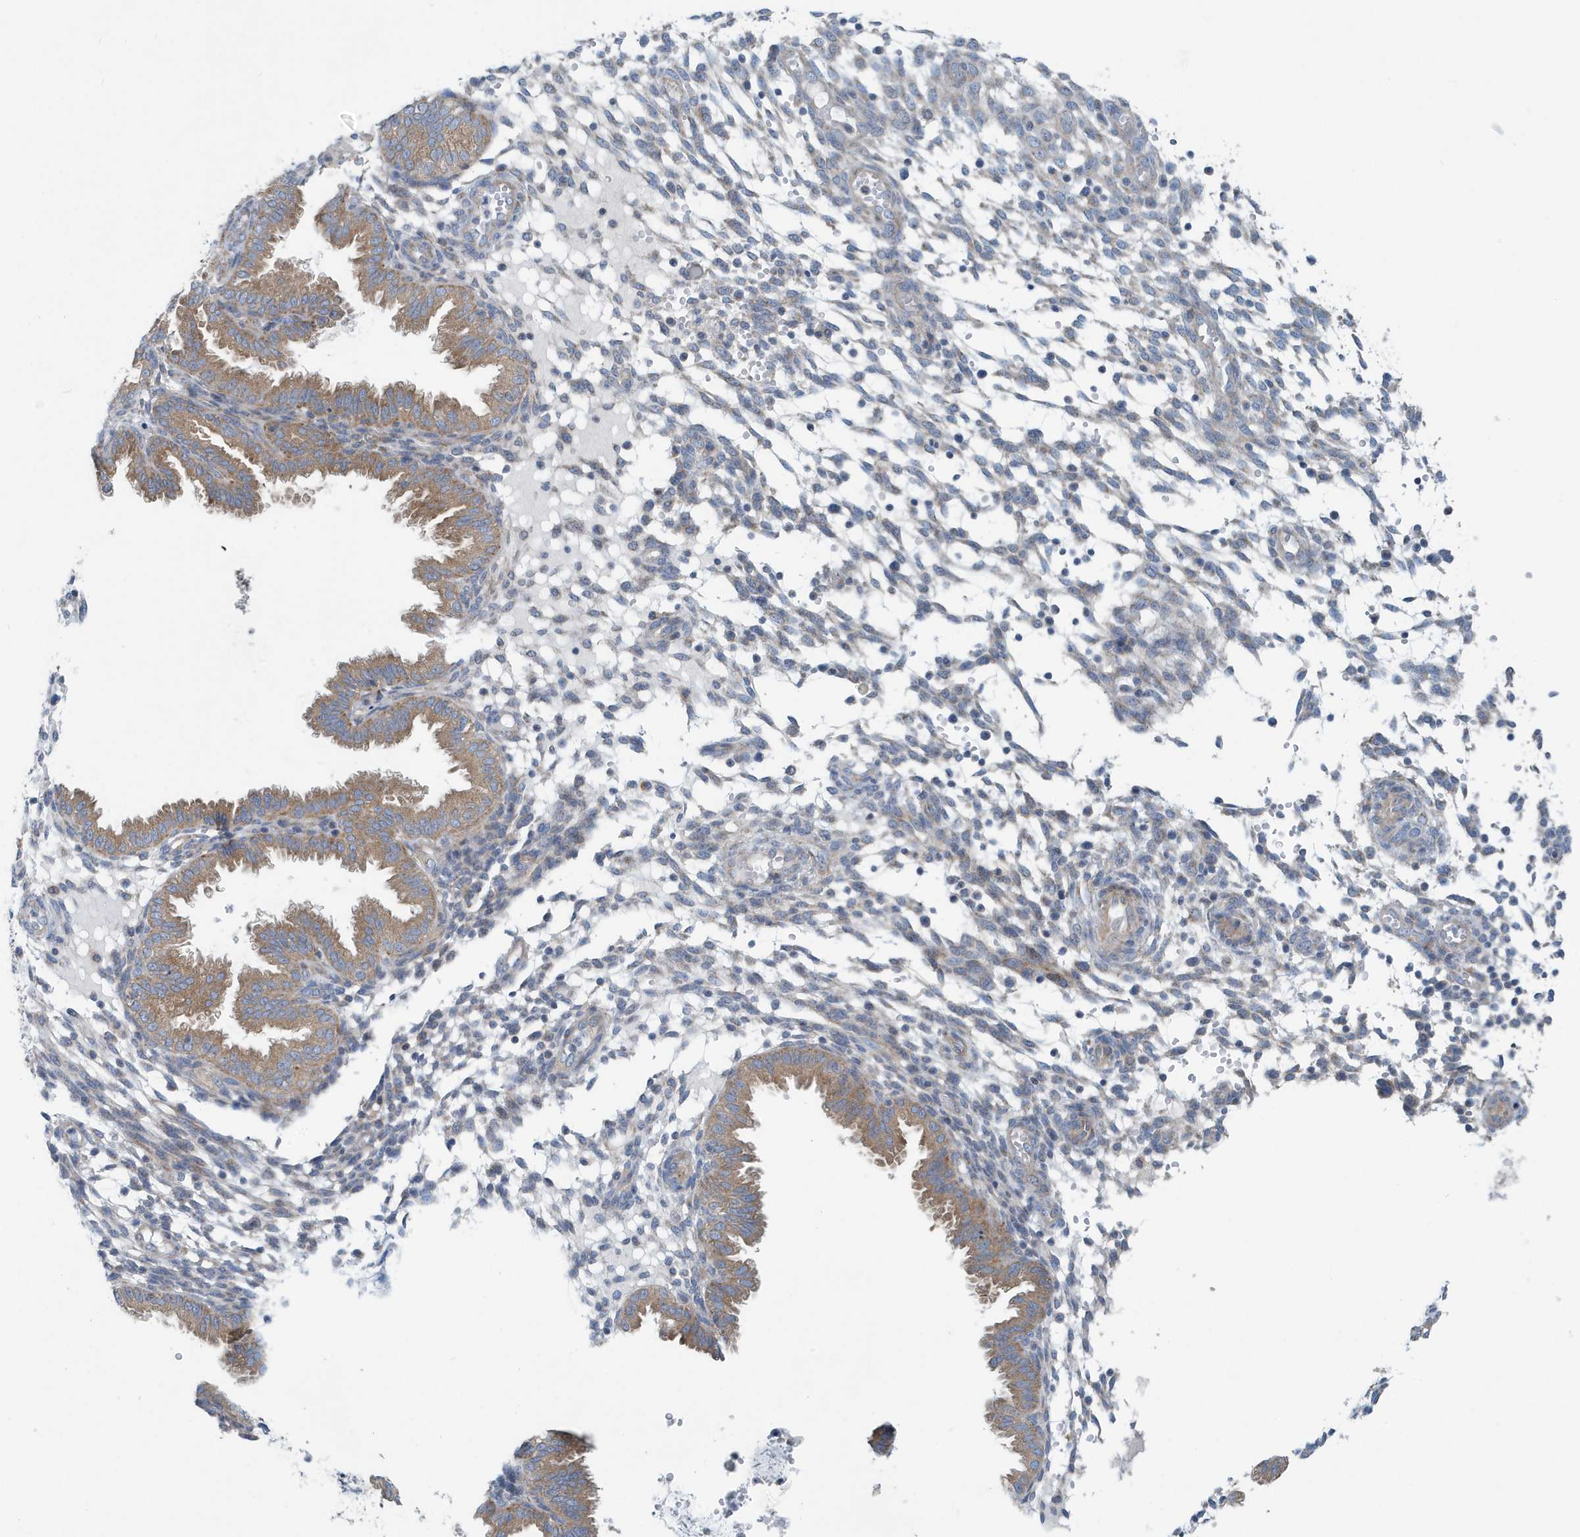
{"staining": {"intensity": "weak", "quantity": "<25%", "location": "cytoplasmic/membranous"}, "tissue": "endometrium", "cell_type": "Cells in endometrial stroma", "image_type": "normal", "snomed": [{"axis": "morphology", "description": "Normal tissue, NOS"}, {"axis": "topography", "description": "Endometrium"}], "caption": "This is an immunohistochemistry (IHC) image of unremarkable endometrium. There is no staining in cells in endometrial stroma.", "gene": "PPM1M", "patient": {"sex": "female", "age": 33}}